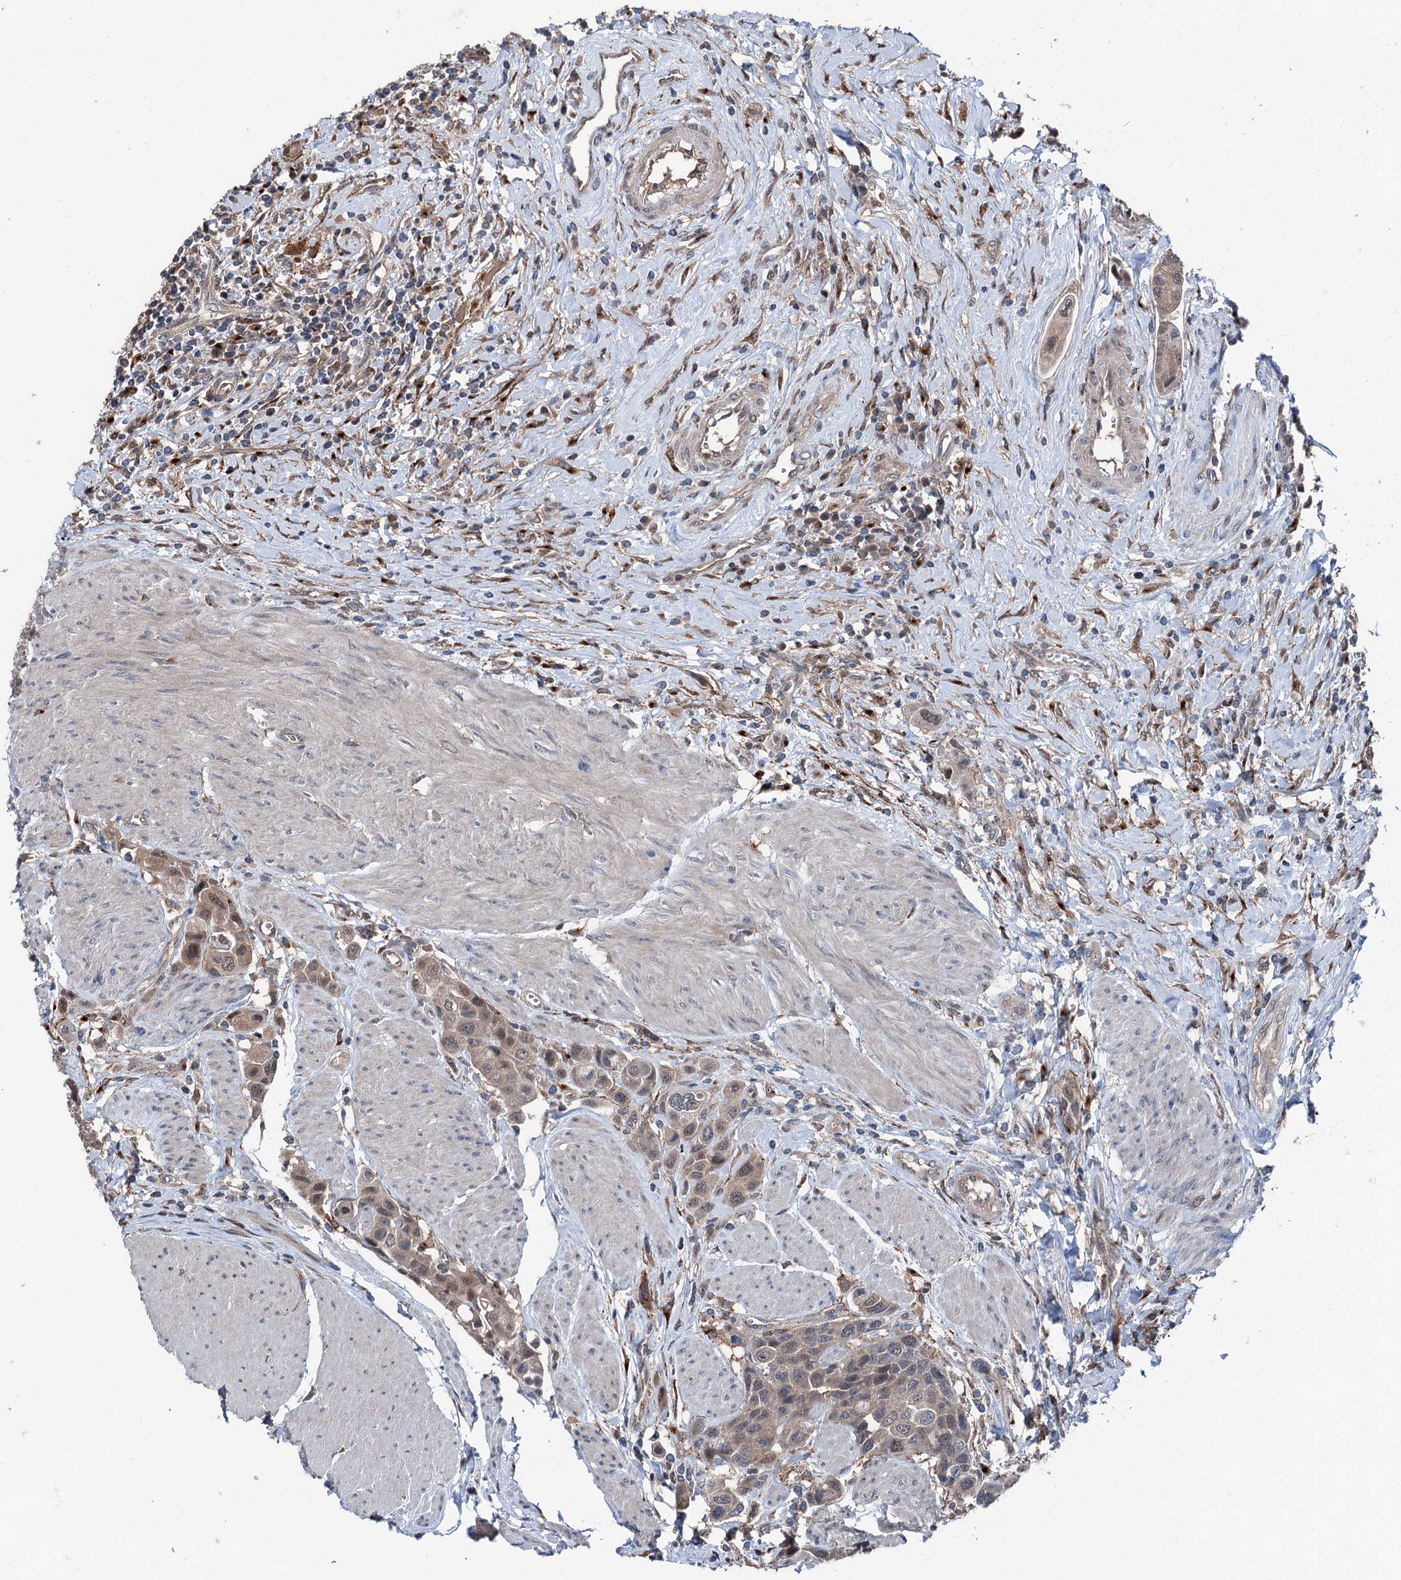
{"staining": {"intensity": "weak", "quantity": "25%-75%", "location": "cytoplasmic/membranous,nuclear"}, "tissue": "urothelial cancer", "cell_type": "Tumor cells", "image_type": "cancer", "snomed": [{"axis": "morphology", "description": "Urothelial carcinoma, High grade"}, {"axis": "topography", "description": "Urinary bladder"}], "caption": "The image displays a brown stain indicating the presence of a protein in the cytoplasmic/membranous and nuclear of tumor cells in urothelial cancer.", "gene": "PSMD13", "patient": {"sex": "male", "age": 50}}